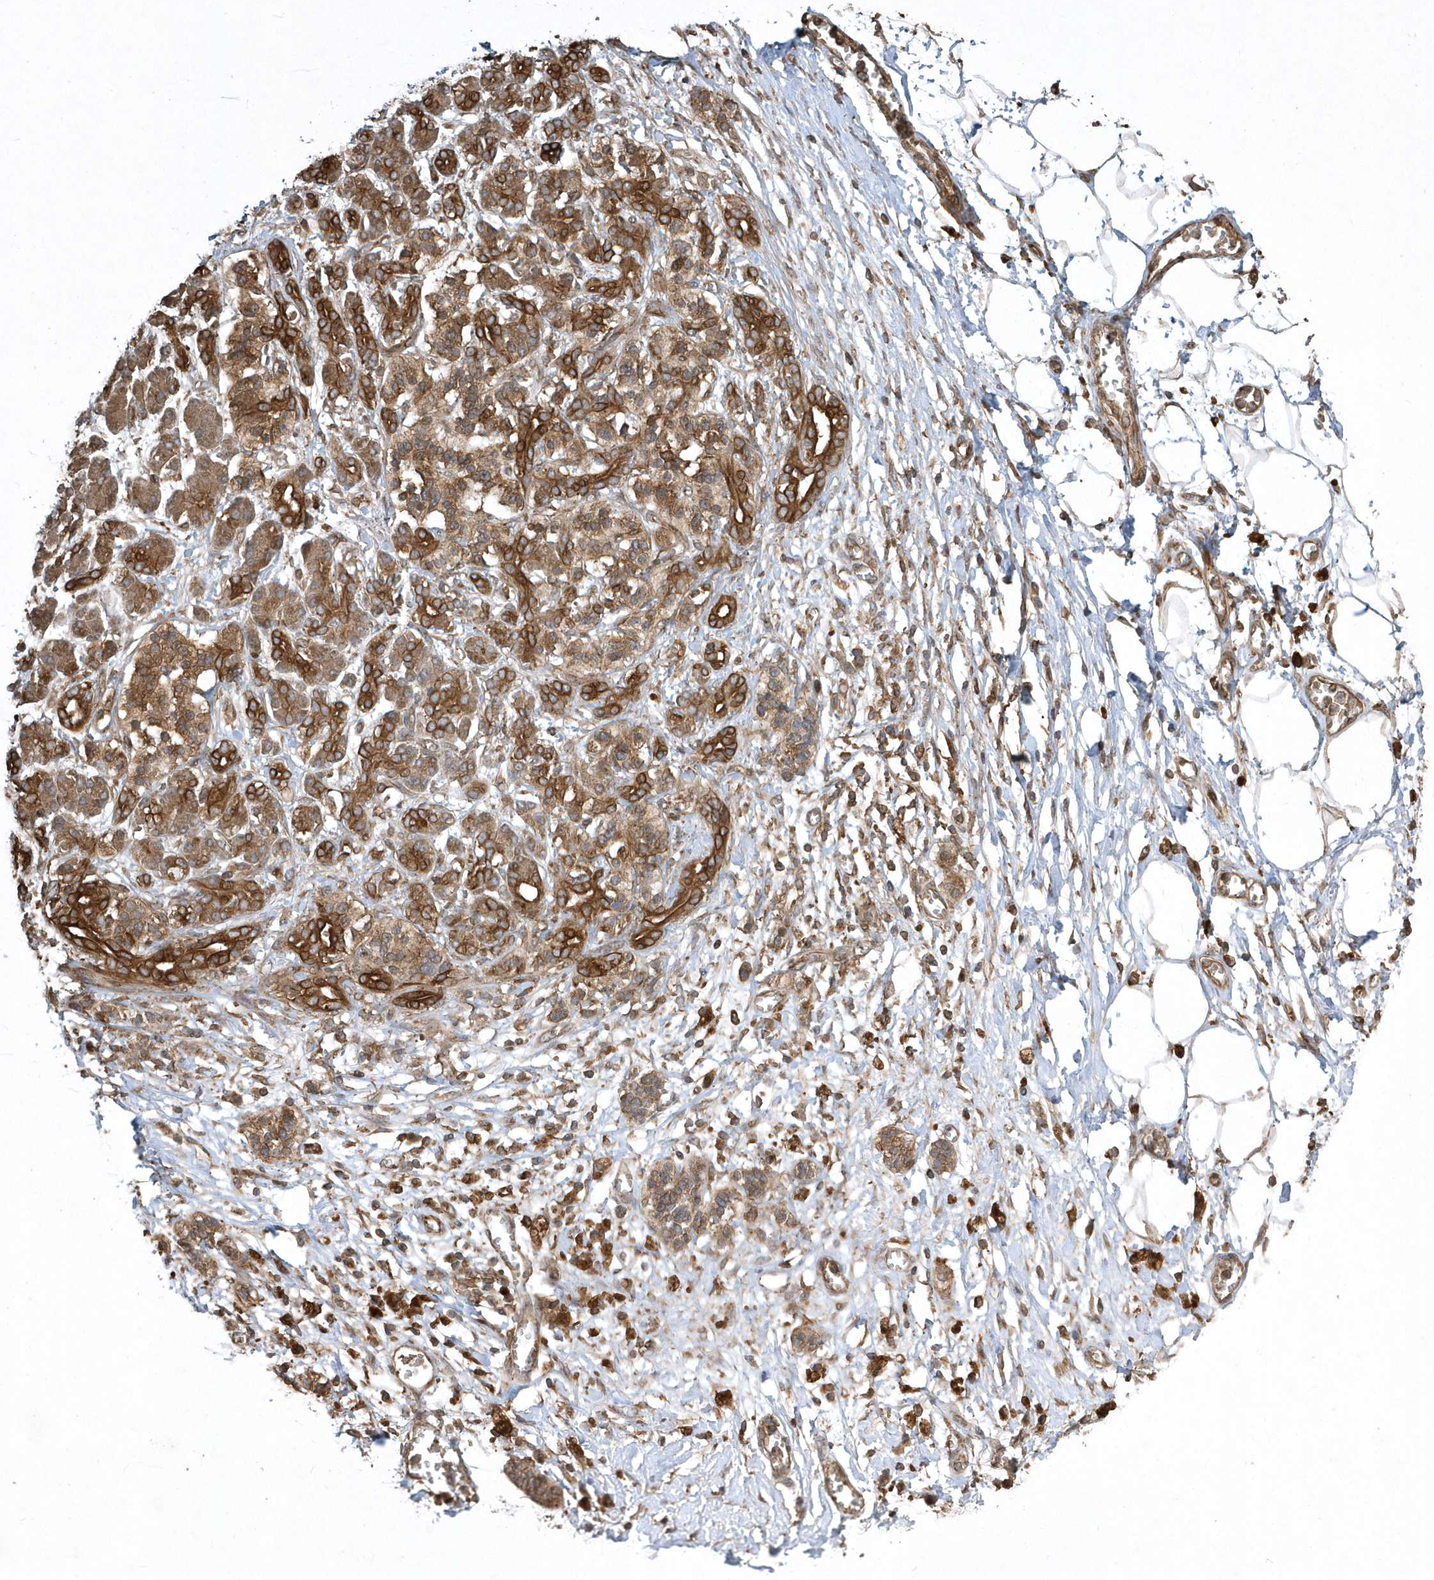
{"staining": {"intensity": "strong", "quantity": ">75%", "location": "cytoplasmic/membranous"}, "tissue": "adipose tissue", "cell_type": "Adipocytes", "image_type": "normal", "snomed": [{"axis": "morphology", "description": "Normal tissue, NOS"}, {"axis": "morphology", "description": "Adenocarcinoma, NOS"}, {"axis": "topography", "description": "Pancreas"}, {"axis": "topography", "description": "Peripheral nerve tissue"}], "caption": "This is a histology image of immunohistochemistry staining of unremarkable adipose tissue, which shows strong expression in the cytoplasmic/membranous of adipocytes.", "gene": "SENP8", "patient": {"sex": "male", "age": 59}}